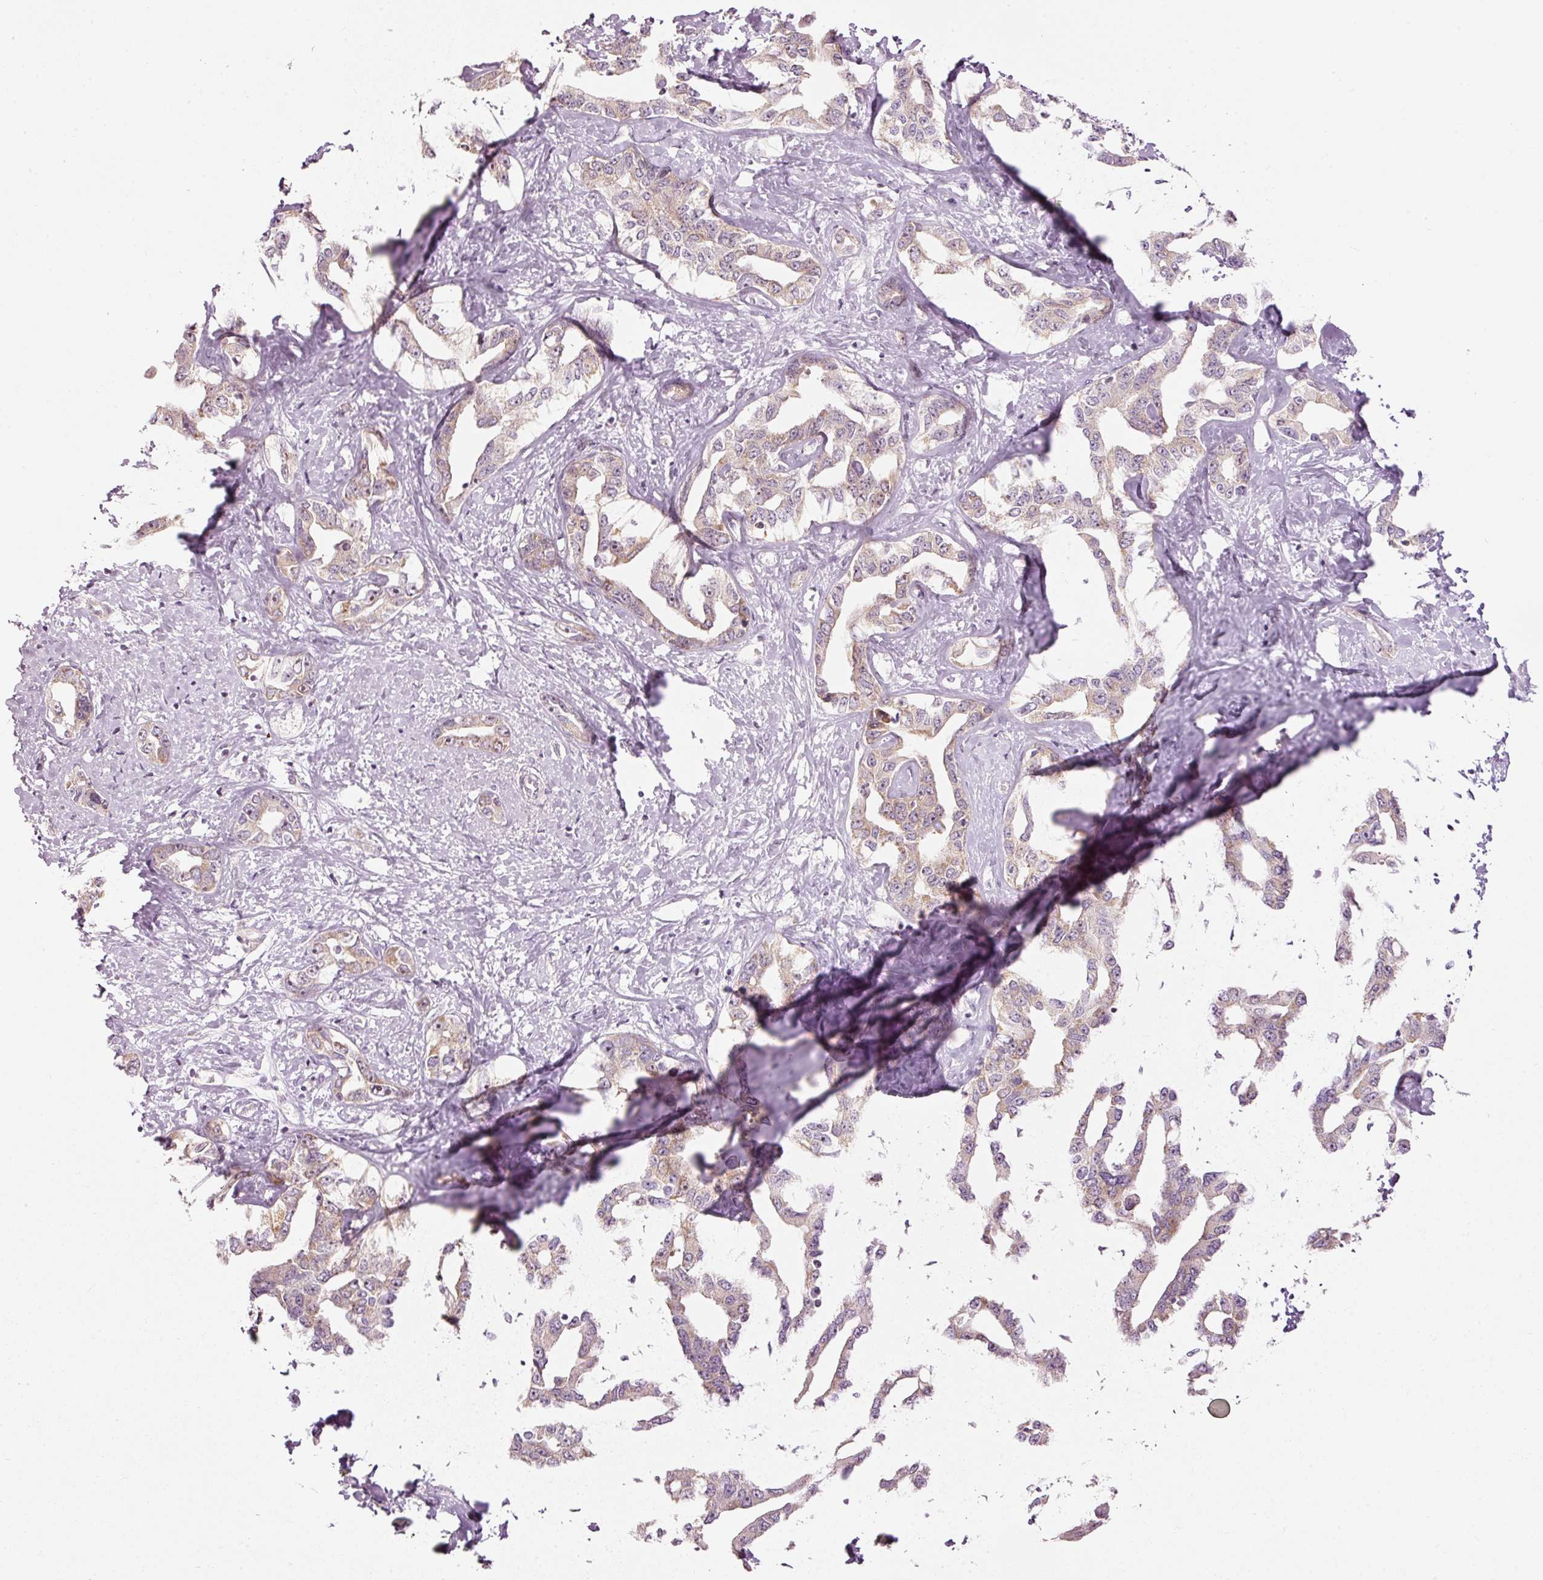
{"staining": {"intensity": "weak", "quantity": ">75%", "location": "cytoplasmic/membranous"}, "tissue": "liver cancer", "cell_type": "Tumor cells", "image_type": "cancer", "snomed": [{"axis": "morphology", "description": "Cholangiocarcinoma"}, {"axis": "topography", "description": "Liver"}], "caption": "IHC histopathology image of human liver cholangiocarcinoma stained for a protein (brown), which reveals low levels of weak cytoplasmic/membranous expression in approximately >75% of tumor cells.", "gene": "CDC20B", "patient": {"sex": "male", "age": 59}}